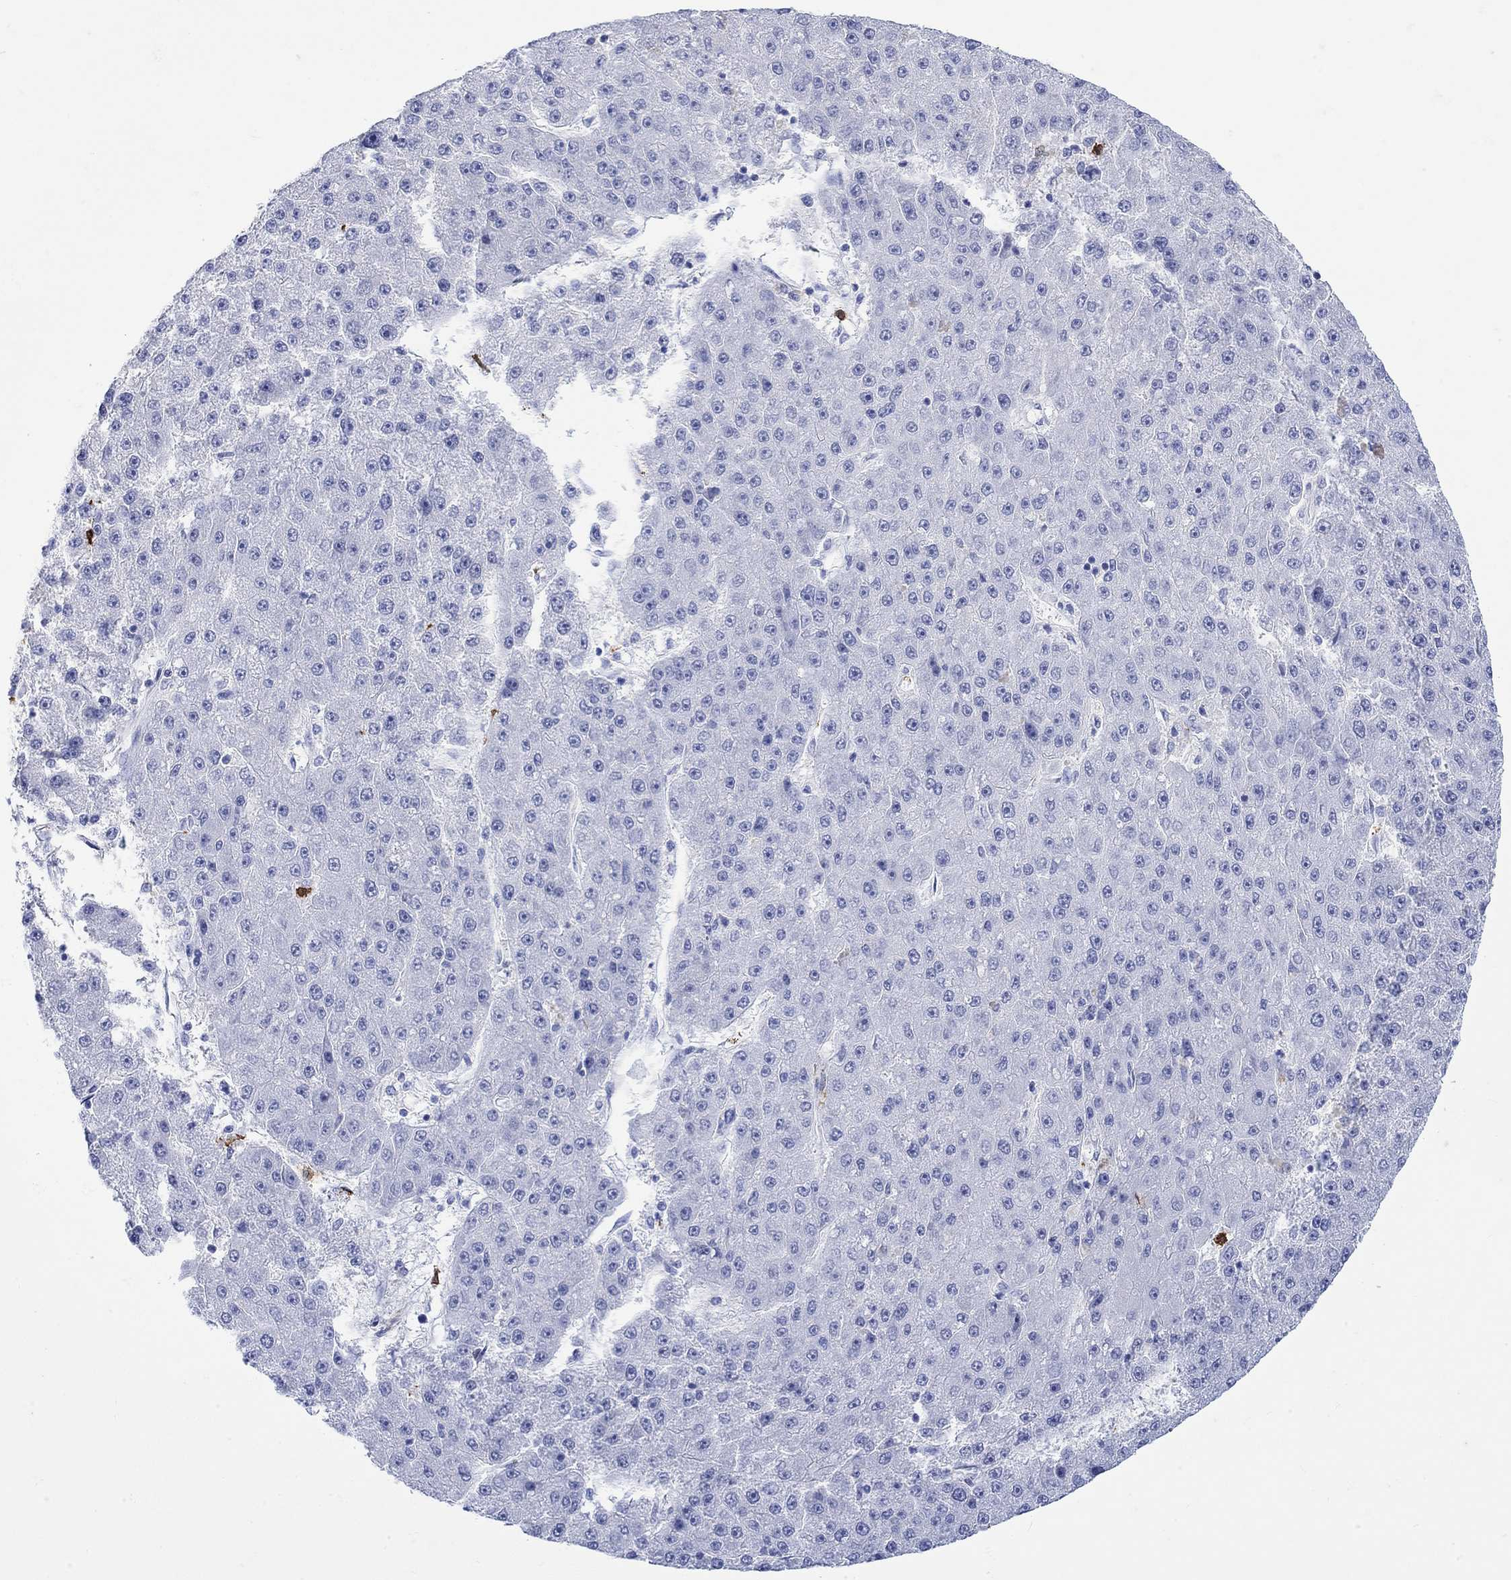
{"staining": {"intensity": "negative", "quantity": "none", "location": "none"}, "tissue": "liver cancer", "cell_type": "Tumor cells", "image_type": "cancer", "snomed": [{"axis": "morphology", "description": "Carcinoma, Hepatocellular, NOS"}, {"axis": "topography", "description": "Liver"}], "caption": "Protein analysis of liver cancer demonstrates no significant staining in tumor cells.", "gene": "LINGO3", "patient": {"sex": "male", "age": 67}}